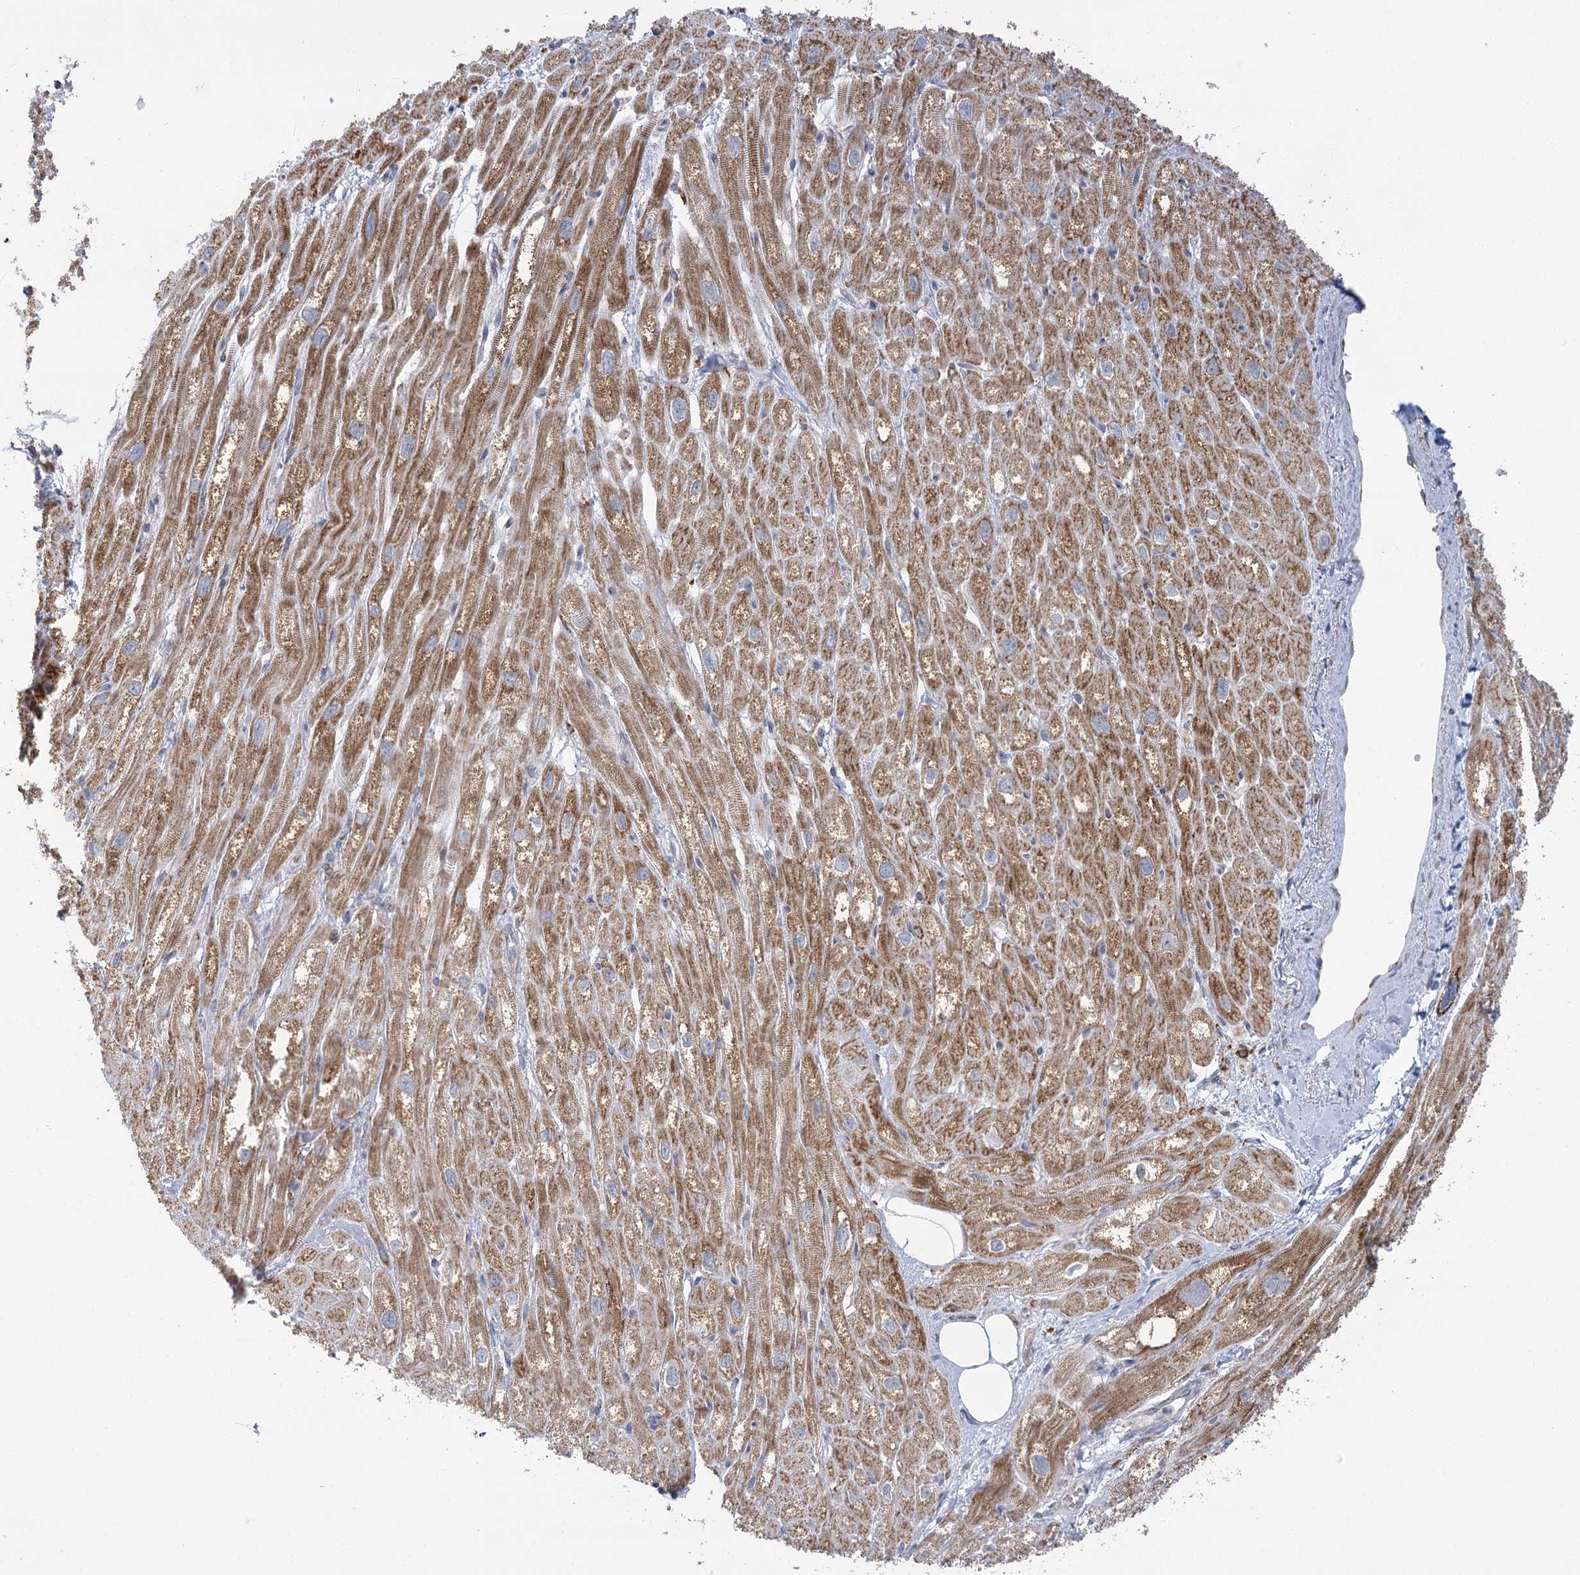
{"staining": {"intensity": "moderate", "quantity": "25%-75%", "location": "cytoplasmic/membranous"}, "tissue": "heart muscle", "cell_type": "Cardiomyocytes", "image_type": "normal", "snomed": [{"axis": "morphology", "description": "Normal tissue, NOS"}, {"axis": "topography", "description": "Heart"}], "caption": "Immunohistochemistry (DAB) staining of normal human heart muscle displays moderate cytoplasmic/membranous protein expression in about 25%-75% of cardiomyocytes. (Stains: DAB (3,3'-diaminobenzidine) in brown, nuclei in blue, Microscopy: brightfield microscopy at high magnification).", "gene": "TAS1R1", "patient": {"sex": "male", "age": 50}}